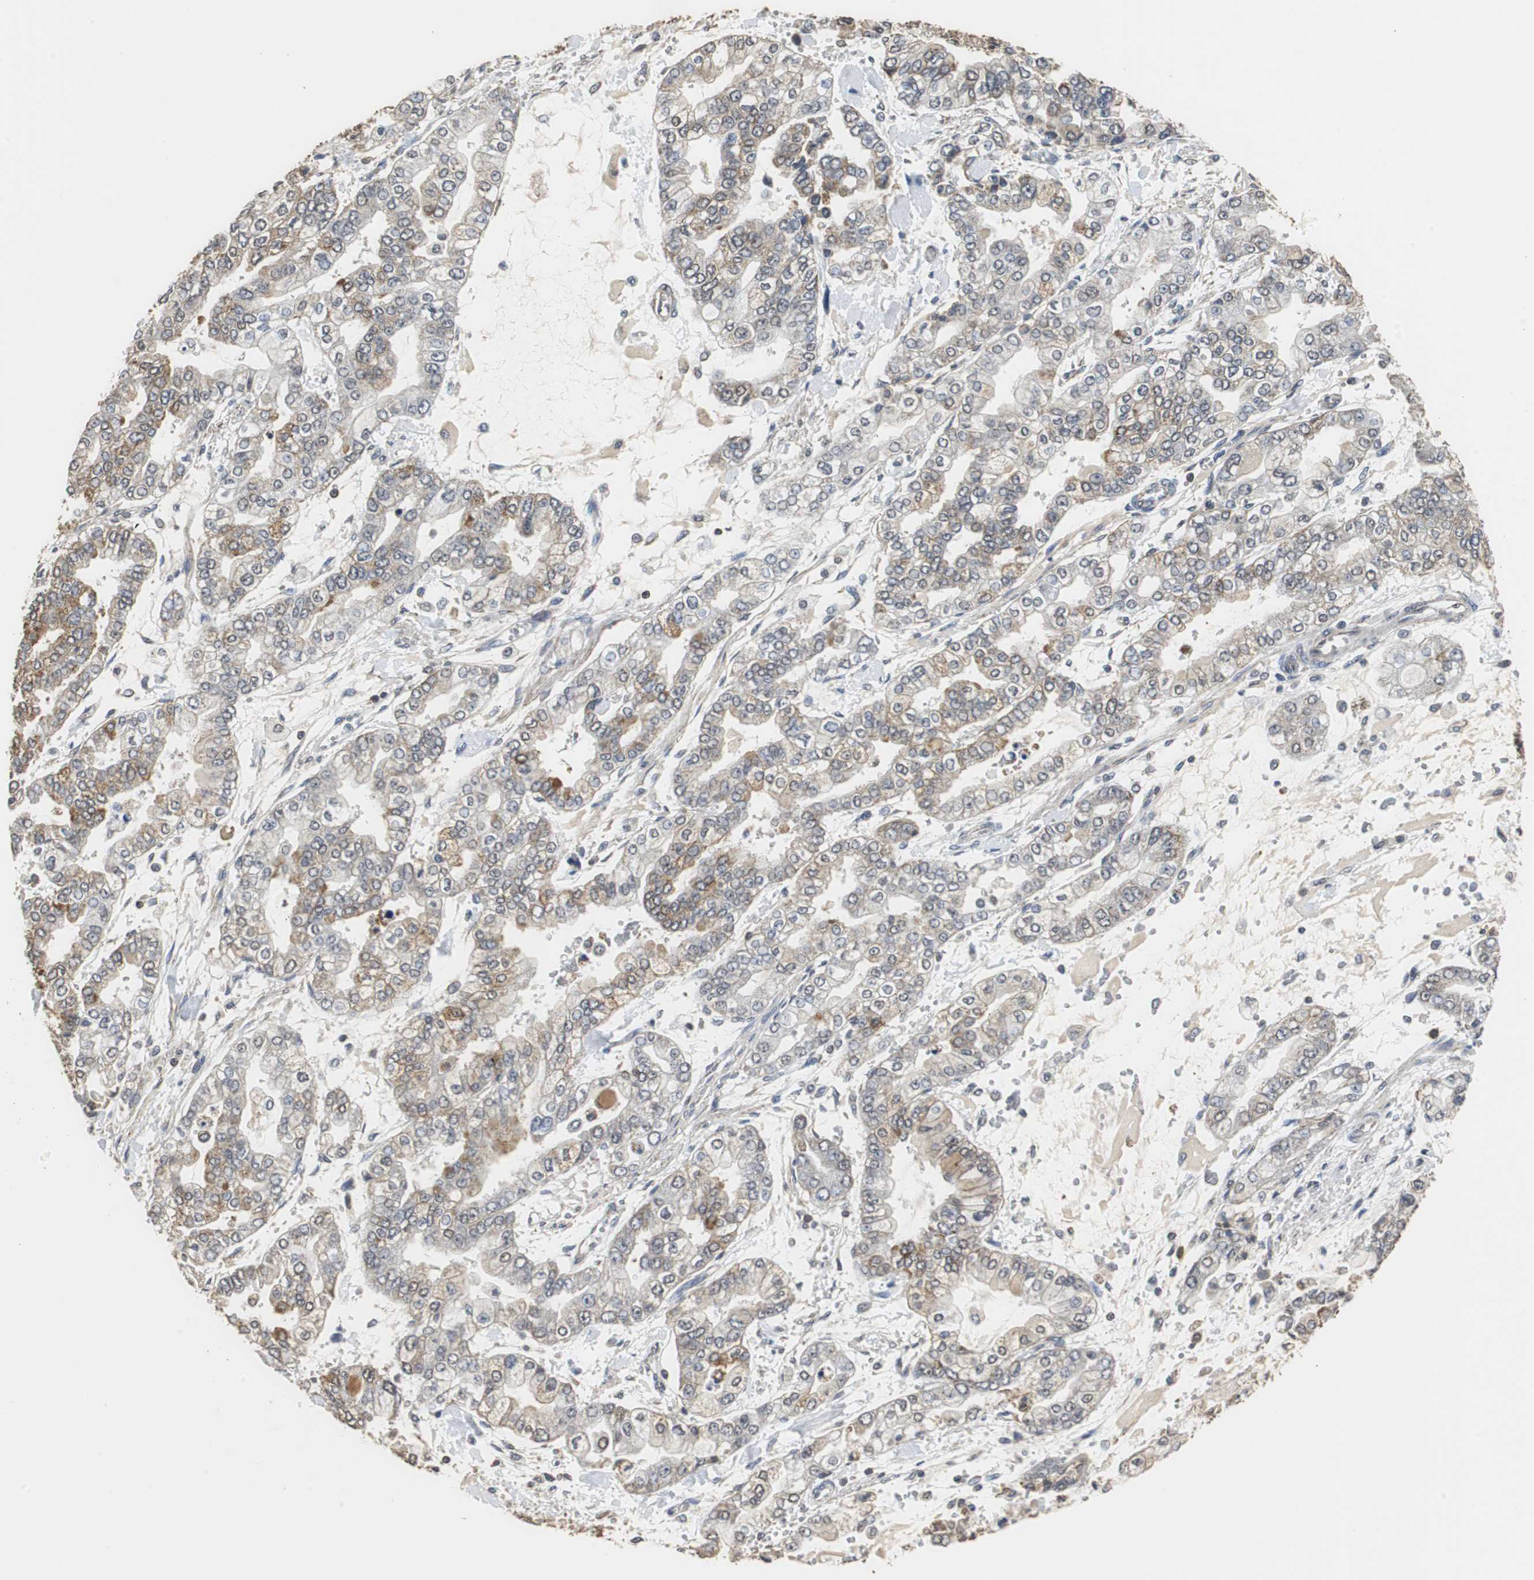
{"staining": {"intensity": "weak", "quantity": "25%-75%", "location": "cytoplasmic/membranous"}, "tissue": "stomach cancer", "cell_type": "Tumor cells", "image_type": "cancer", "snomed": [{"axis": "morphology", "description": "Normal tissue, NOS"}, {"axis": "morphology", "description": "Adenocarcinoma, NOS"}, {"axis": "topography", "description": "Stomach, upper"}, {"axis": "topography", "description": "Stomach"}], "caption": "Immunohistochemical staining of stomach cancer displays low levels of weak cytoplasmic/membranous protein expression in about 25%-75% of tumor cells.", "gene": "NNT", "patient": {"sex": "male", "age": 76}}